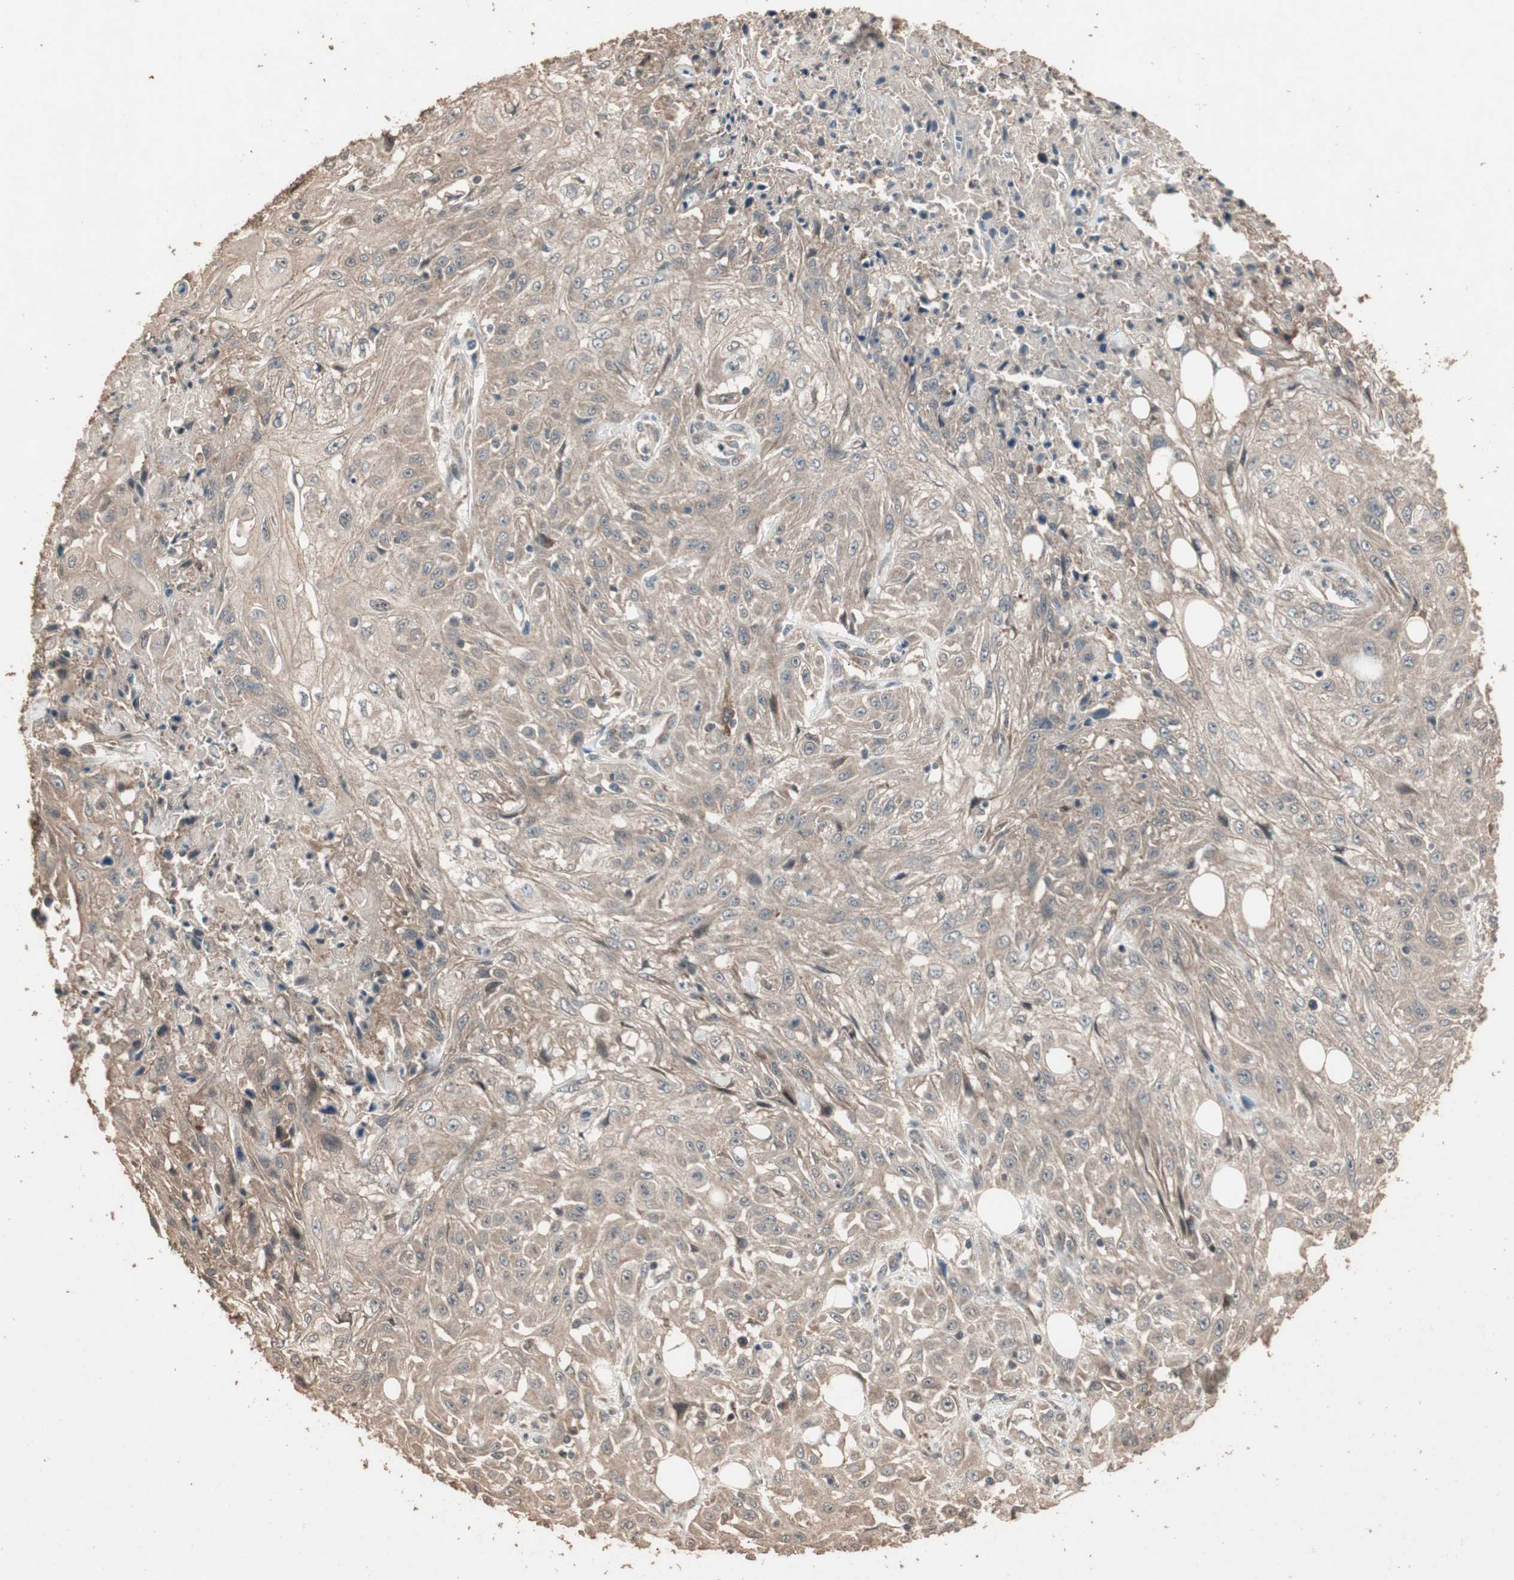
{"staining": {"intensity": "weak", "quantity": ">75%", "location": "cytoplasmic/membranous"}, "tissue": "skin cancer", "cell_type": "Tumor cells", "image_type": "cancer", "snomed": [{"axis": "morphology", "description": "Squamous cell carcinoma, NOS"}, {"axis": "morphology", "description": "Squamous cell carcinoma, metastatic, NOS"}, {"axis": "topography", "description": "Skin"}, {"axis": "topography", "description": "Lymph node"}], "caption": "Weak cytoplasmic/membranous protein positivity is appreciated in approximately >75% of tumor cells in skin cancer. The protein is stained brown, and the nuclei are stained in blue (DAB (3,3'-diaminobenzidine) IHC with brightfield microscopy, high magnification).", "gene": "USP20", "patient": {"sex": "male", "age": 75}}